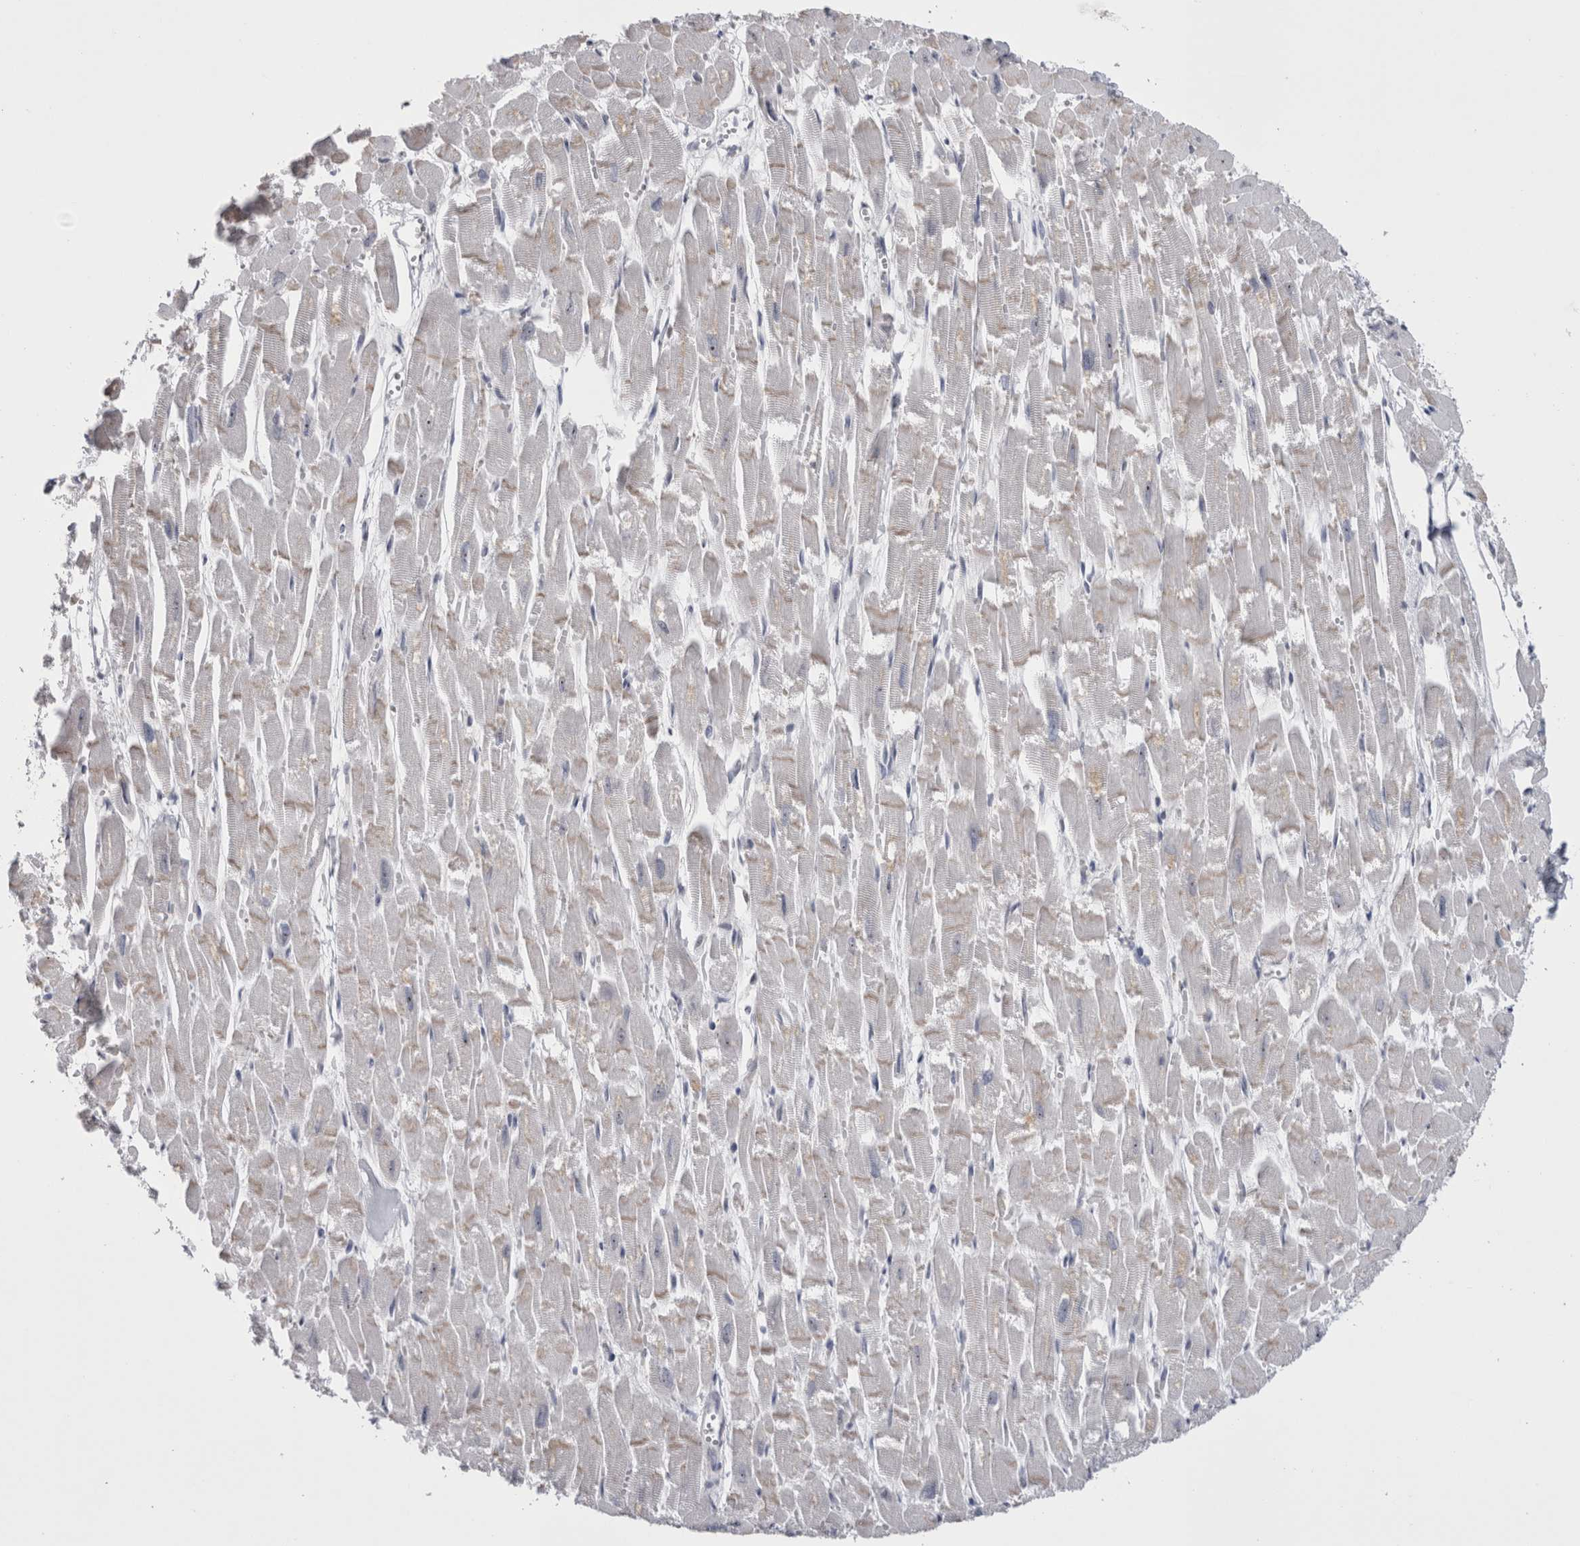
{"staining": {"intensity": "weak", "quantity": "<25%", "location": "cytoplasmic/membranous"}, "tissue": "heart muscle", "cell_type": "Cardiomyocytes", "image_type": "normal", "snomed": [{"axis": "morphology", "description": "Normal tissue, NOS"}, {"axis": "topography", "description": "Heart"}], "caption": "Immunohistochemistry (IHC) photomicrograph of normal human heart muscle stained for a protein (brown), which demonstrates no positivity in cardiomyocytes. (DAB immunohistochemistry with hematoxylin counter stain).", "gene": "PWP2", "patient": {"sex": "male", "age": 54}}